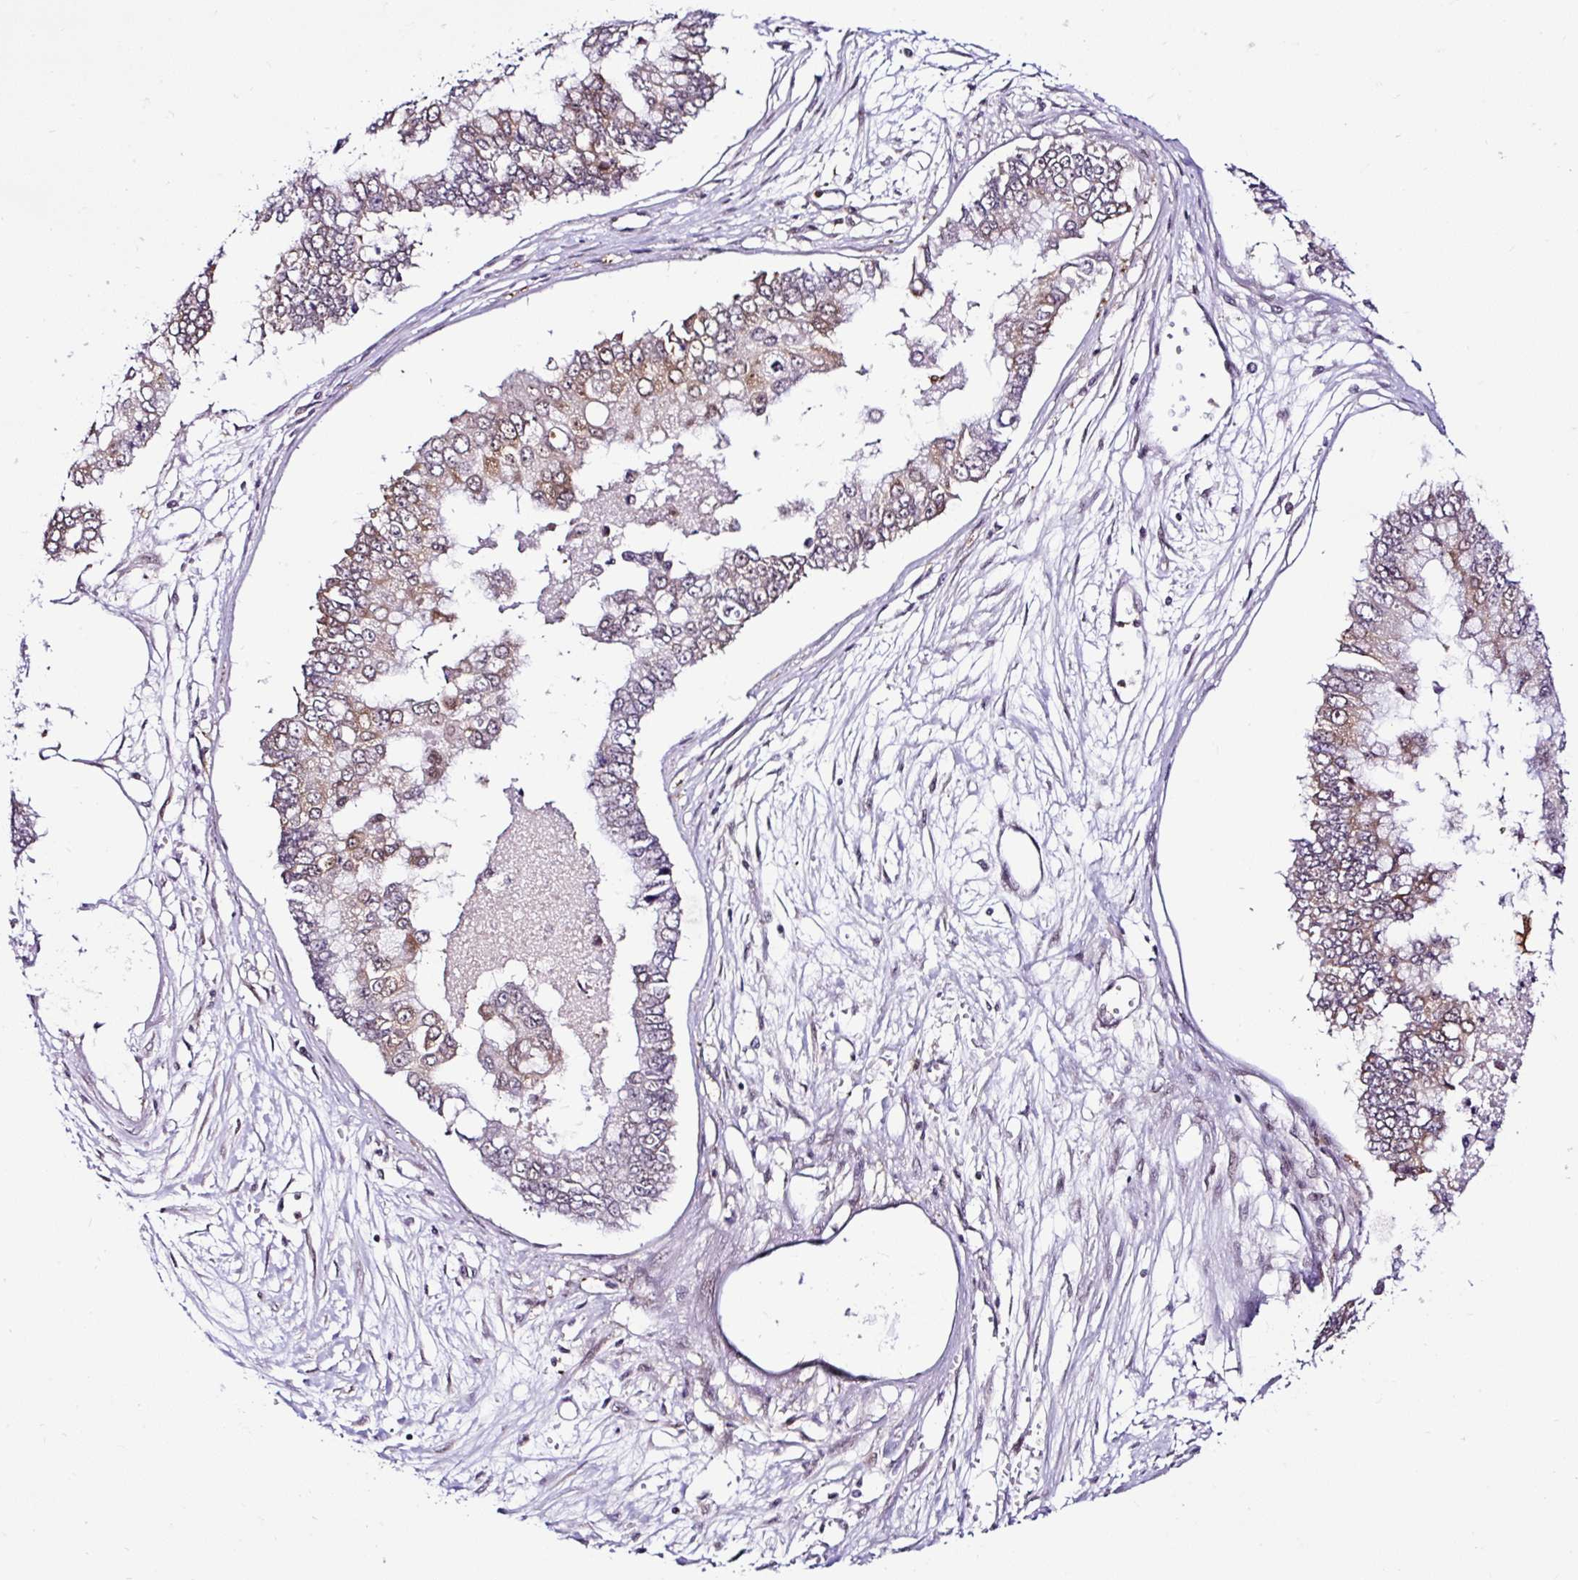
{"staining": {"intensity": "moderate", "quantity": "<25%", "location": "cytoplasmic/membranous,nuclear"}, "tissue": "ovarian cancer", "cell_type": "Tumor cells", "image_type": "cancer", "snomed": [{"axis": "morphology", "description": "Cystadenocarcinoma, mucinous, NOS"}, {"axis": "topography", "description": "Ovary"}], "caption": "Immunohistochemical staining of mucinous cystadenocarcinoma (ovarian) reveals moderate cytoplasmic/membranous and nuclear protein staining in about <25% of tumor cells. The protein of interest is stained brown, and the nuclei are stained in blue (DAB (3,3'-diaminobenzidine) IHC with brightfield microscopy, high magnification).", "gene": "PIN4", "patient": {"sex": "female", "age": 72}}